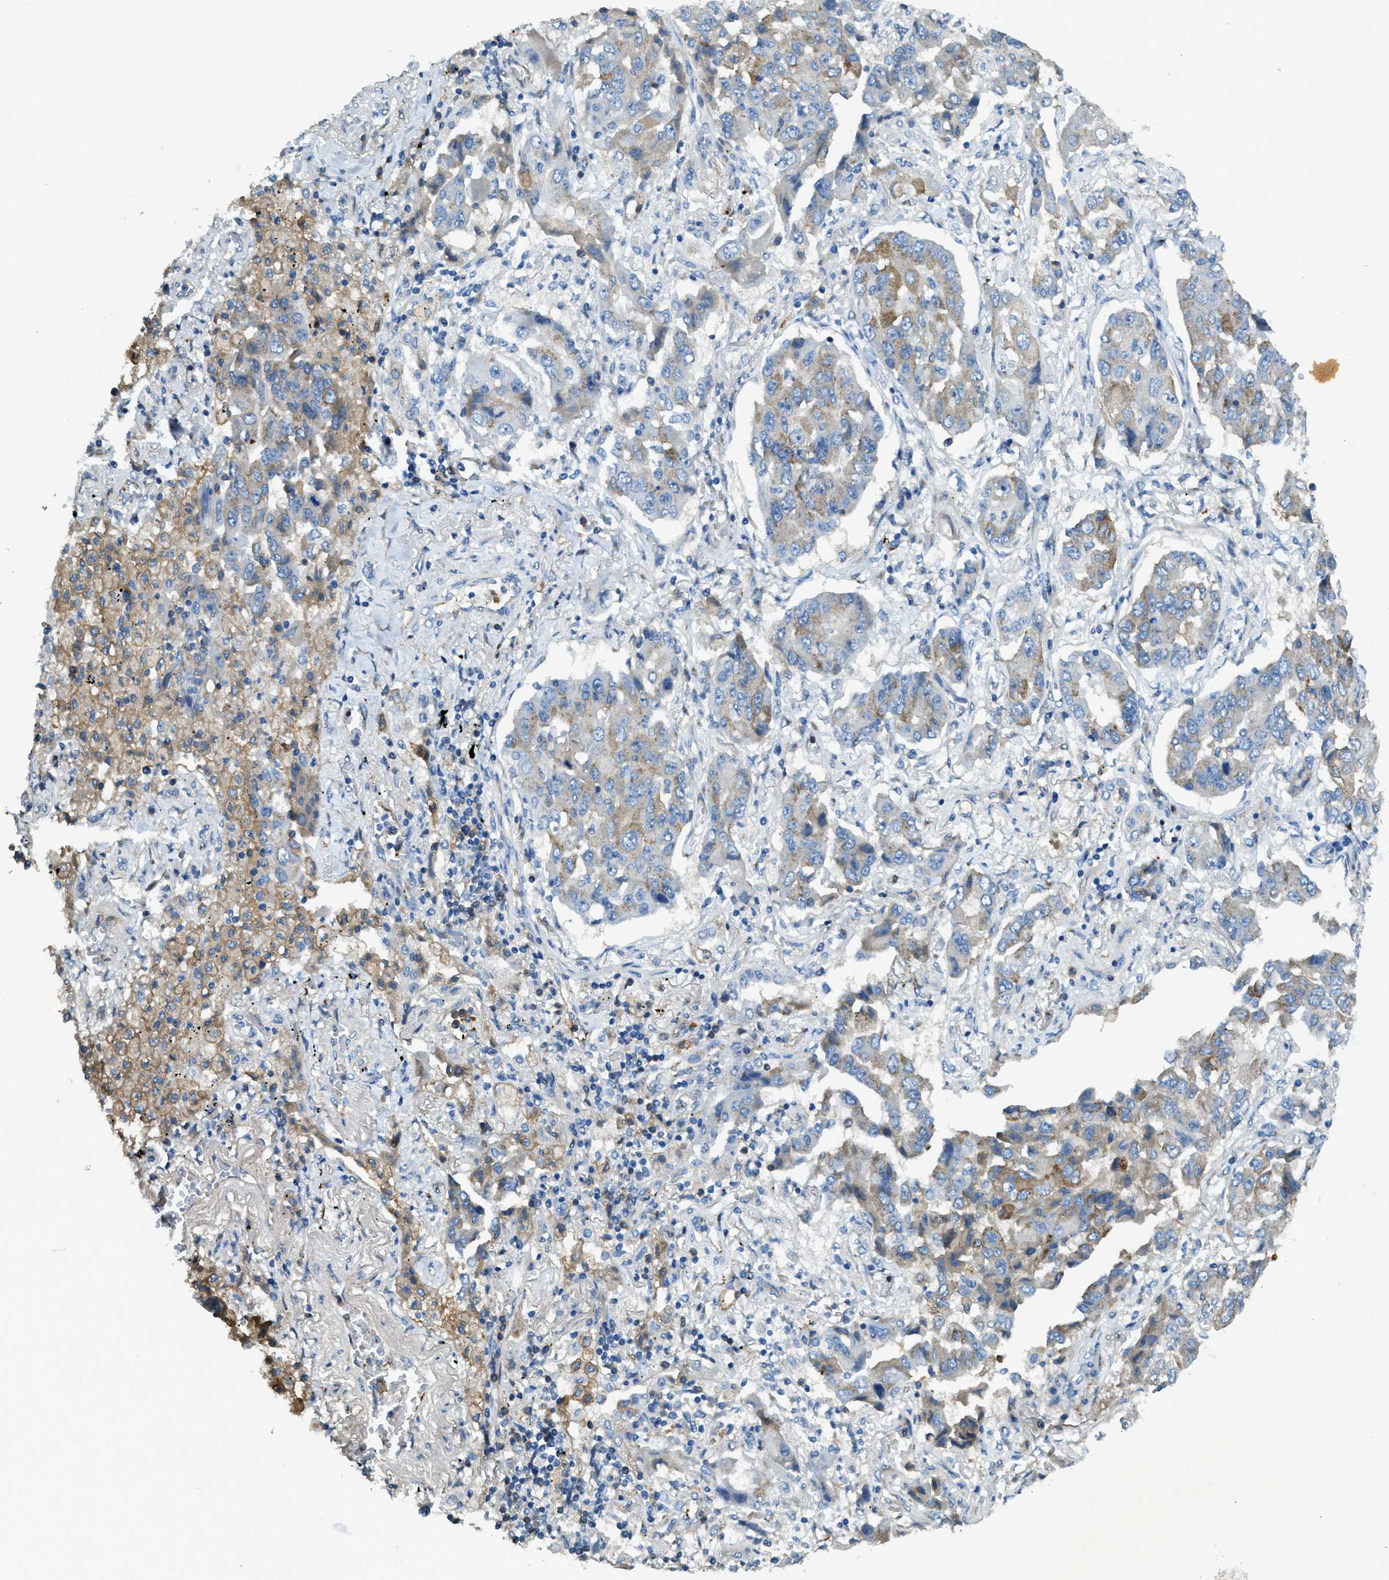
{"staining": {"intensity": "weak", "quantity": "25%-75%", "location": "cytoplasmic/membranous"}, "tissue": "lung cancer", "cell_type": "Tumor cells", "image_type": "cancer", "snomed": [{"axis": "morphology", "description": "Adenocarcinoma, NOS"}, {"axis": "topography", "description": "Lung"}], "caption": "IHC (DAB (3,3'-diaminobenzidine)) staining of lung cancer displays weak cytoplasmic/membranous protein staining in approximately 25%-75% of tumor cells. (DAB (3,3'-diaminobenzidine) = brown stain, brightfield microscopy at high magnification).", "gene": "TRIM59", "patient": {"sex": "female", "age": 65}}